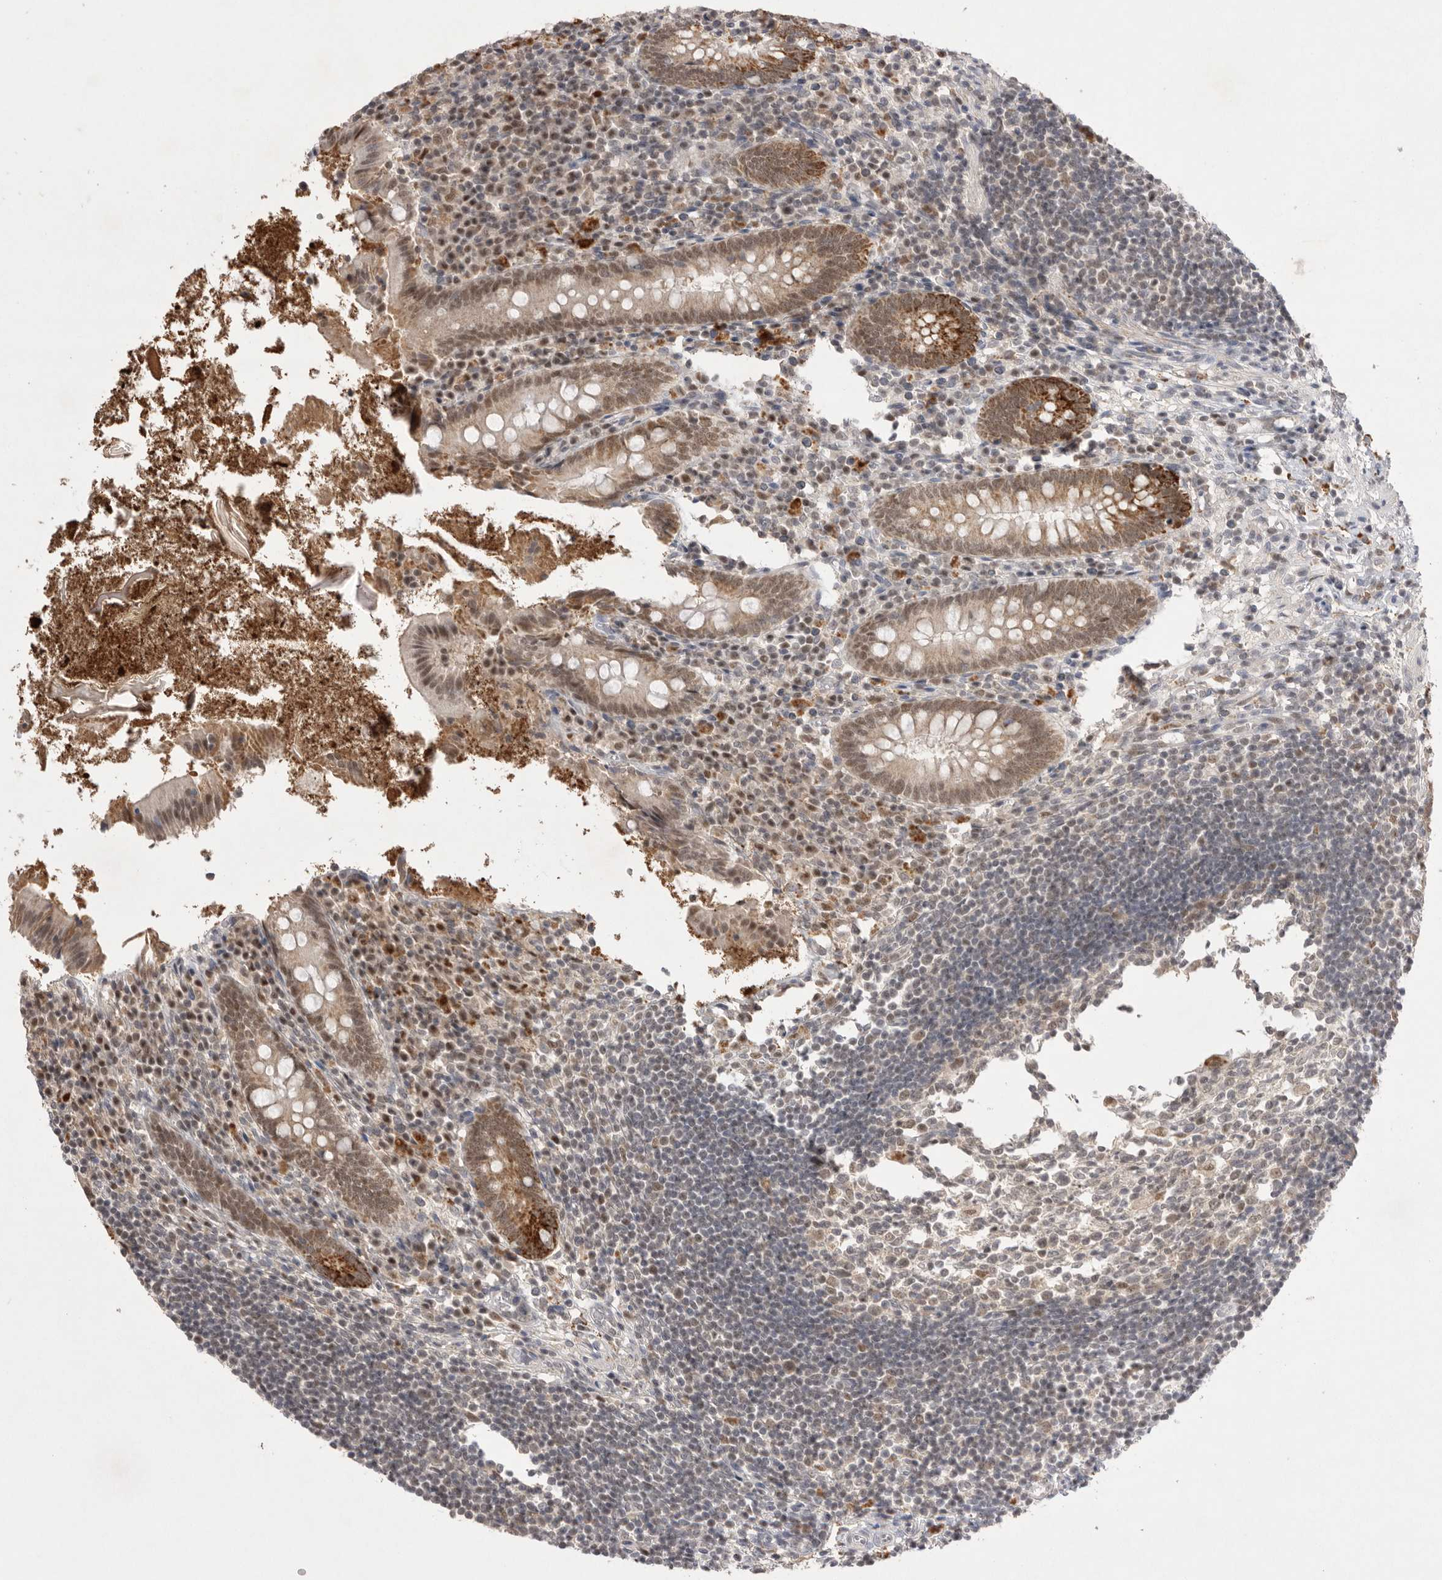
{"staining": {"intensity": "moderate", "quantity": ">75%", "location": "cytoplasmic/membranous,nuclear"}, "tissue": "appendix", "cell_type": "Glandular cells", "image_type": "normal", "snomed": [{"axis": "morphology", "description": "Normal tissue, NOS"}, {"axis": "topography", "description": "Appendix"}], "caption": "Moderate cytoplasmic/membranous,nuclear staining is identified in approximately >75% of glandular cells in unremarkable appendix. Immunohistochemistry stains the protein in brown and the nuclei are stained blue.", "gene": "HUS1", "patient": {"sex": "female", "age": 17}}